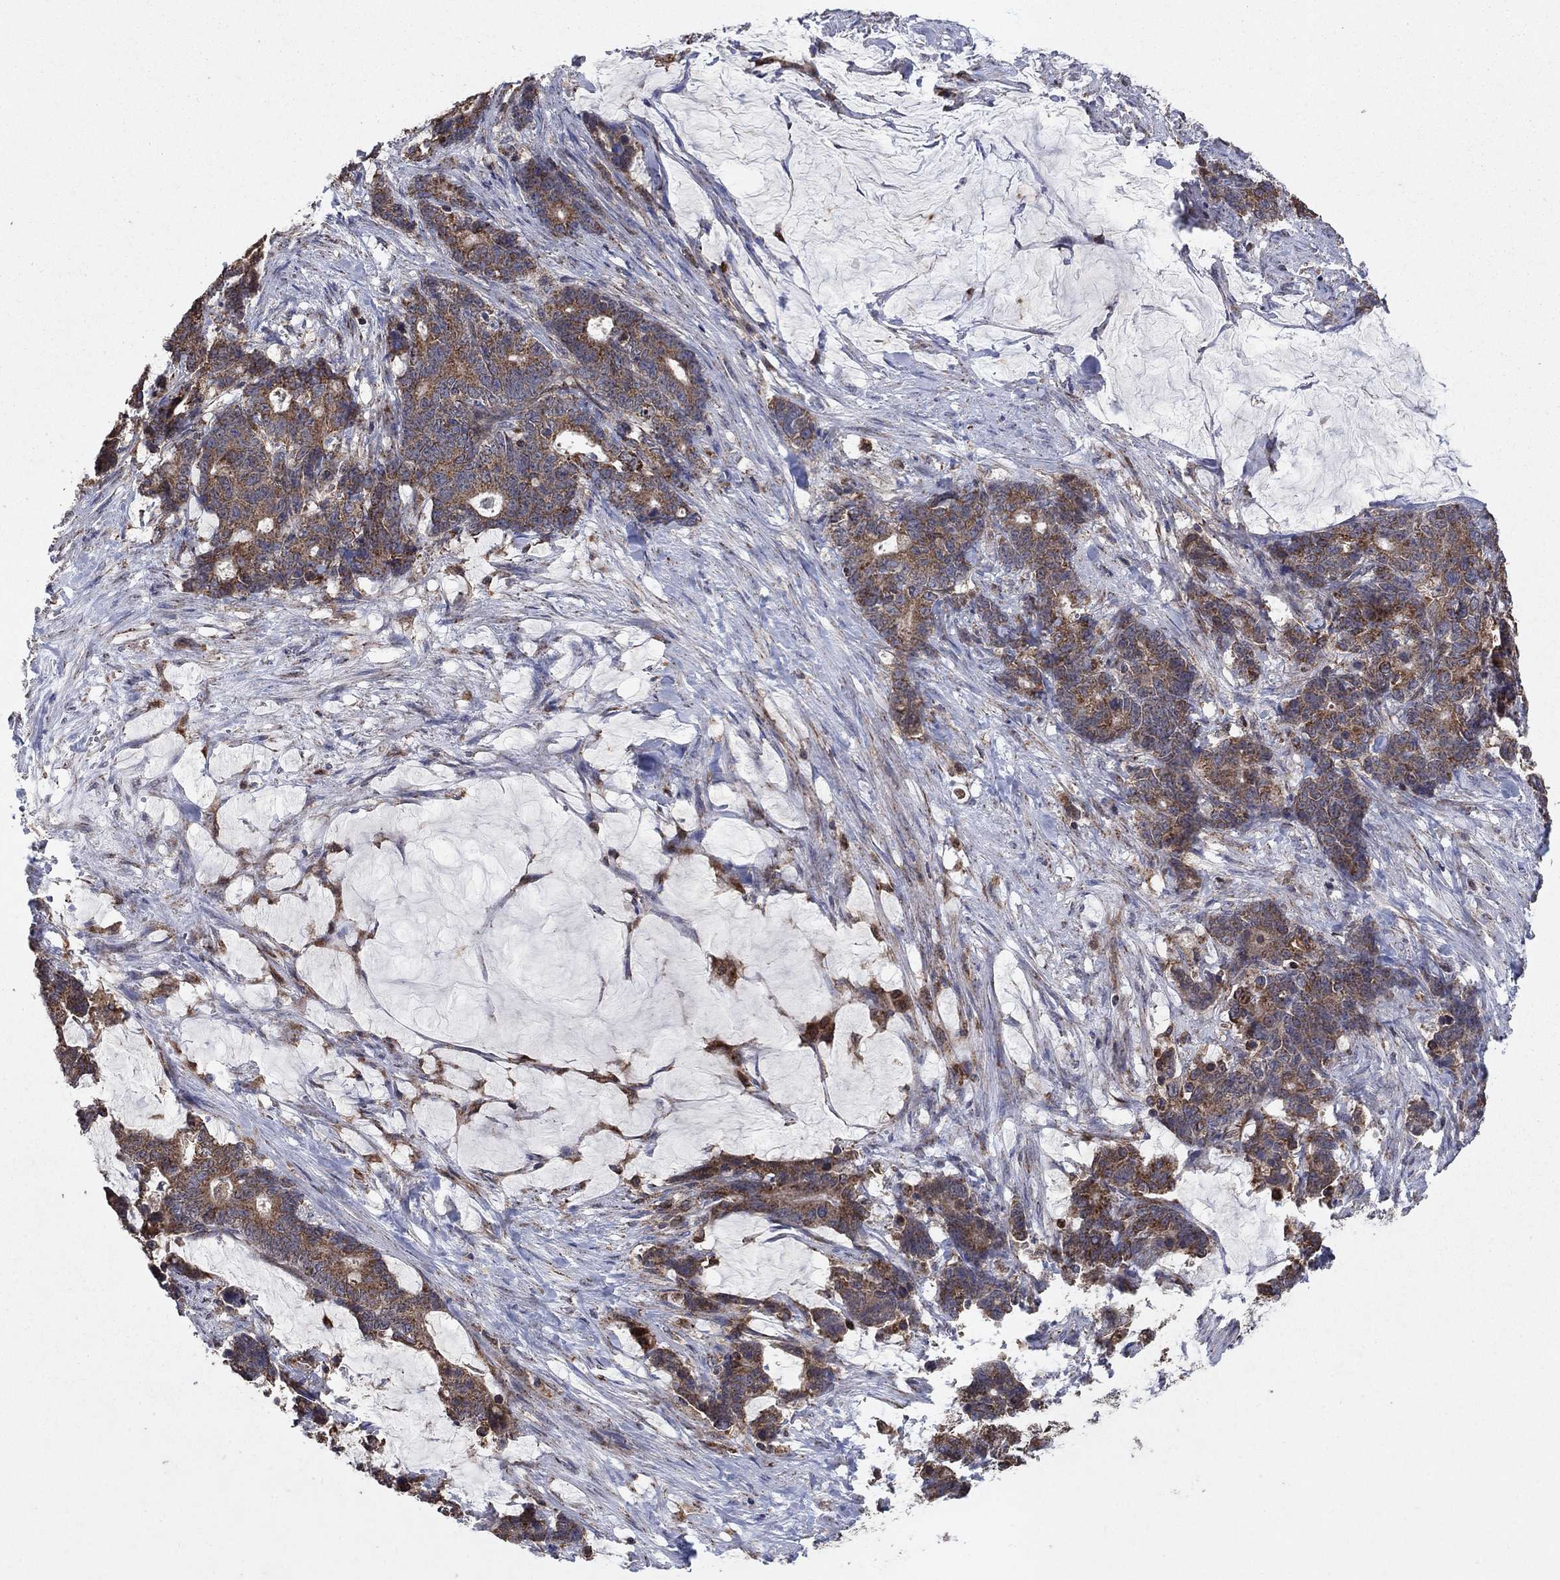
{"staining": {"intensity": "moderate", "quantity": ">75%", "location": "cytoplasmic/membranous"}, "tissue": "stomach cancer", "cell_type": "Tumor cells", "image_type": "cancer", "snomed": [{"axis": "morphology", "description": "Normal tissue, NOS"}, {"axis": "morphology", "description": "Adenocarcinoma, NOS"}, {"axis": "topography", "description": "Stomach"}], "caption": "A photomicrograph of human stomach cancer stained for a protein shows moderate cytoplasmic/membranous brown staining in tumor cells.", "gene": "DPH1", "patient": {"sex": "female", "age": 64}}